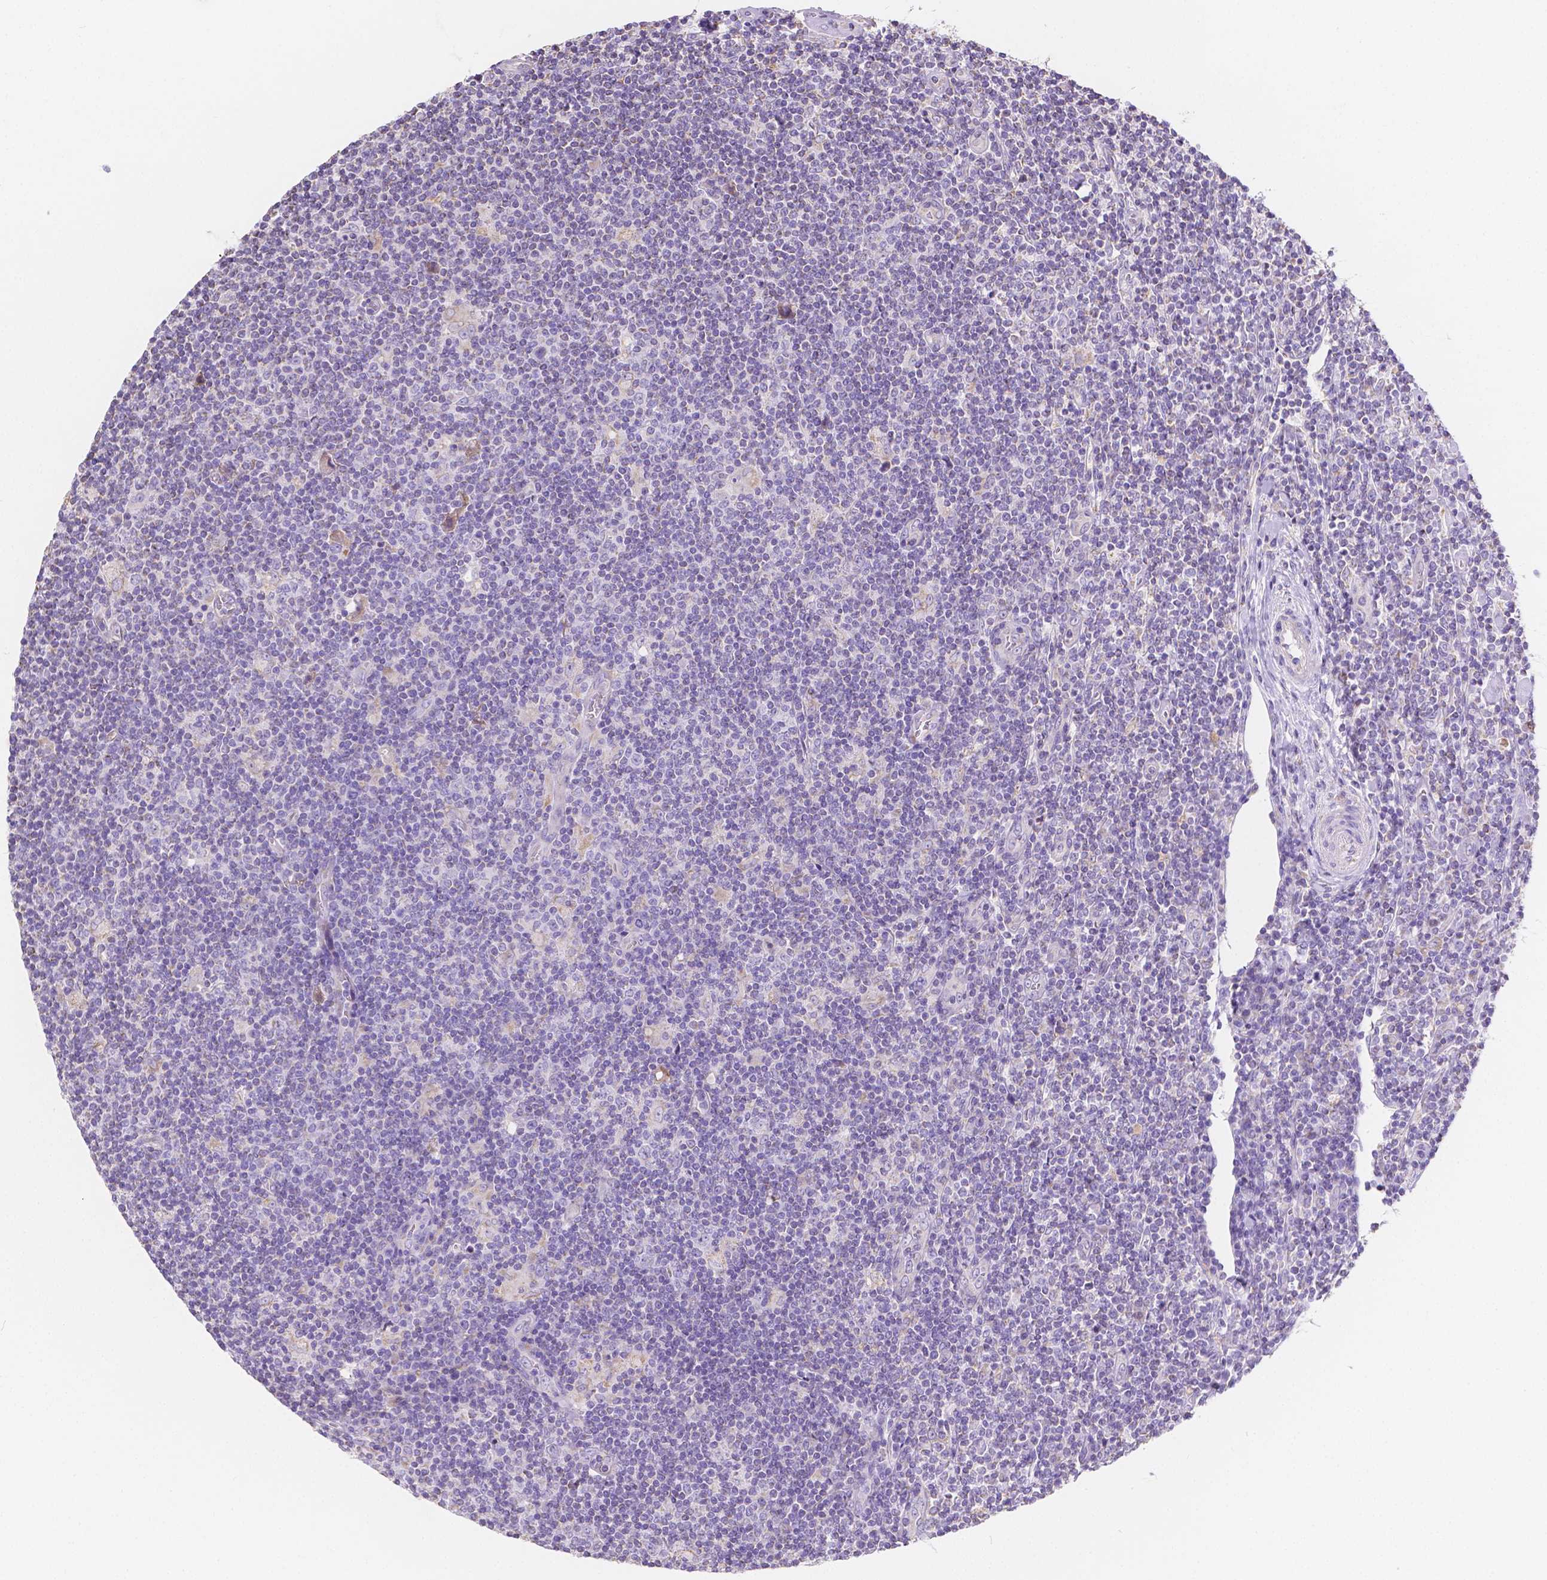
{"staining": {"intensity": "negative", "quantity": "none", "location": "none"}, "tissue": "lymphoma", "cell_type": "Tumor cells", "image_type": "cancer", "snomed": [{"axis": "morphology", "description": "Hodgkin's disease, NOS"}, {"axis": "topography", "description": "Lymph node"}], "caption": "High power microscopy histopathology image of an IHC photomicrograph of lymphoma, revealing no significant positivity in tumor cells. The staining was performed using DAB (3,3'-diaminobenzidine) to visualize the protein expression in brown, while the nuclei were stained in blue with hematoxylin (Magnification: 20x).", "gene": "TMEM130", "patient": {"sex": "male", "age": 40}}